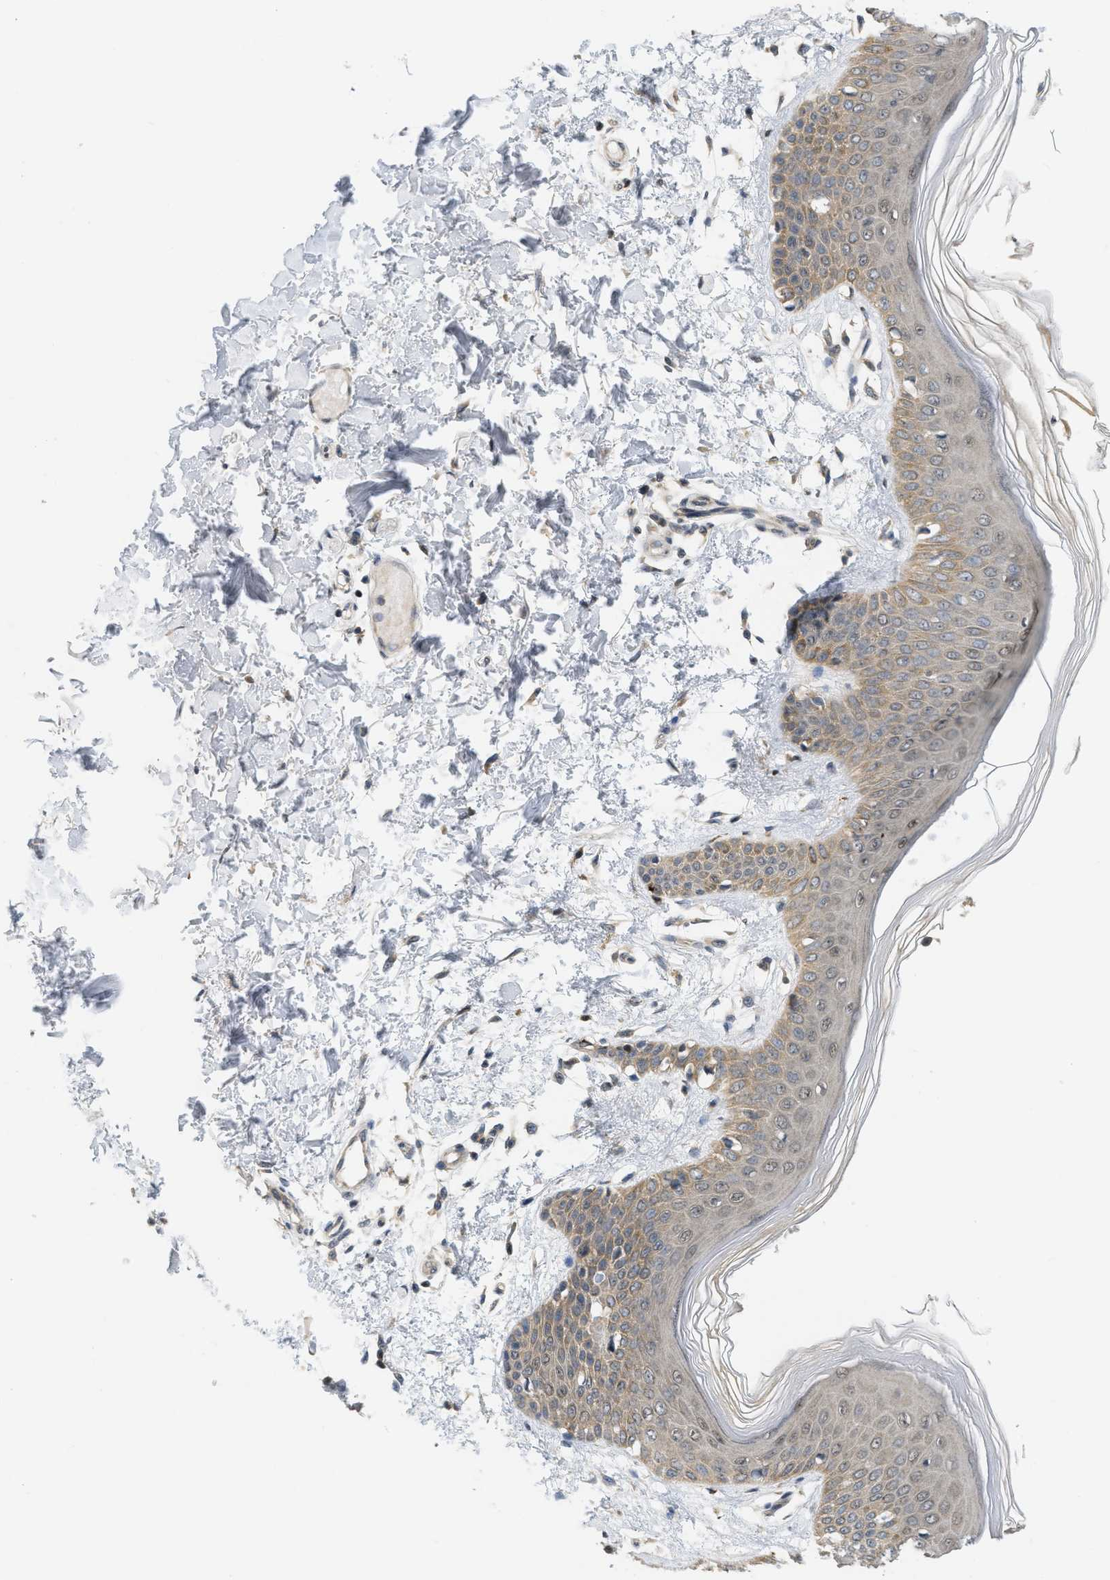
{"staining": {"intensity": "negative", "quantity": "none", "location": "none"}, "tissue": "skin", "cell_type": "Fibroblasts", "image_type": "normal", "snomed": [{"axis": "morphology", "description": "Normal tissue, NOS"}, {"axis": "topography", "description": "Skin"}], "caption": "An image of skin stained for a protein displays no brown staining in fibroblasts. (DAB immunohistochemistry (IHC) visualized using brightfield microscopy, high magnification).", "gene": "PRKD1", "patient": {"sex": "male", "age": 53}}